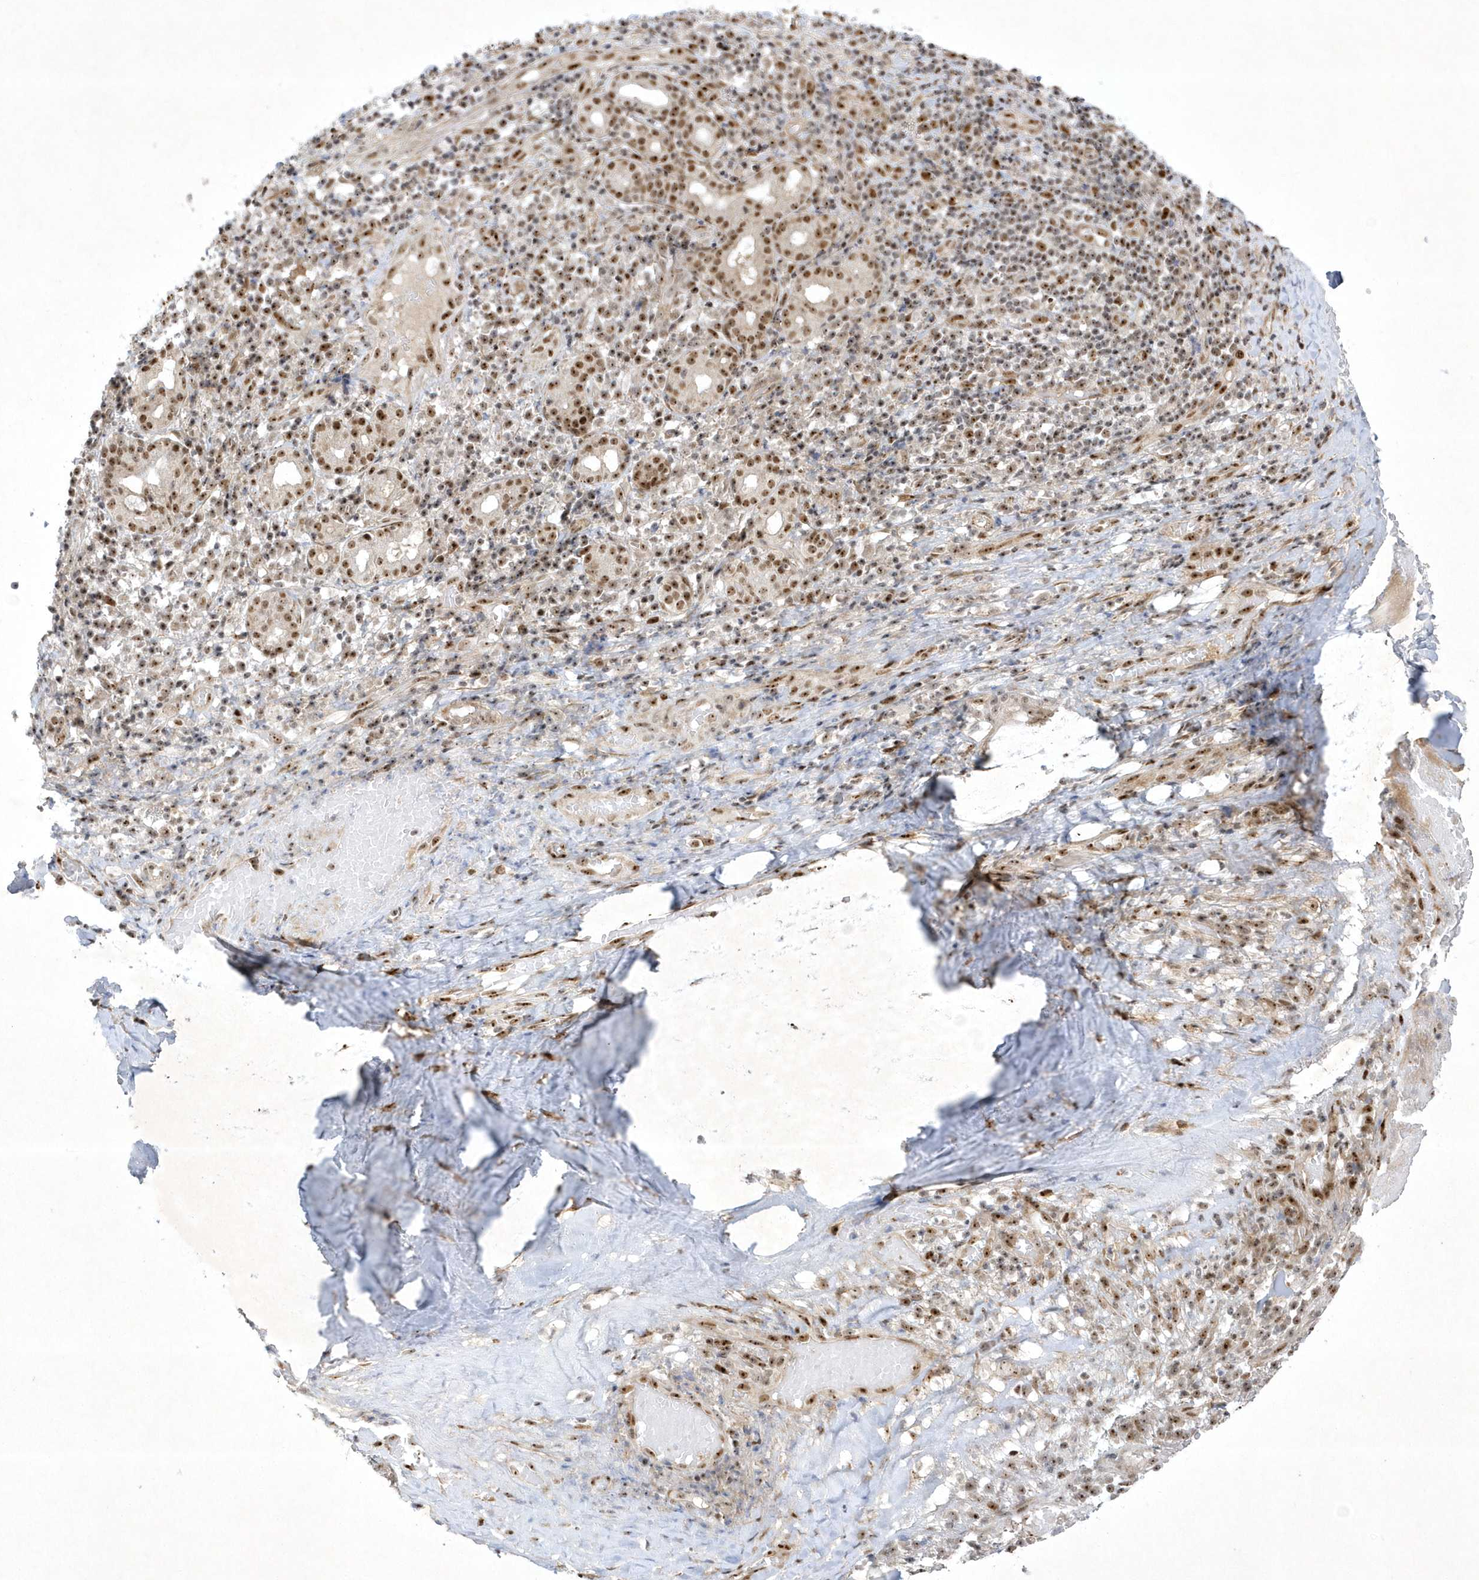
{"staining": {"intensity": "moderate", "quantity": ">75%", "location": "nuclear"}, "tissue": "adipose tissue", "cell_type": "Adipocytes", "image_type": "normal", "snomed": [{"axis": "morphology", "description": "Normal tissue, NOS"}, {"axis": "morphology", "description": "Basal cell carcinoma"}, {"axis": "topography", "description": "Cartilage tissue"}, {"axis": "topography", "description": "Nasopharynx"}, {"axis": "topography", "description": "Oral tissue"}], "caption": "Protein expression analysis of unremarkable adipose tissue reveals moderate nuclear expression in approximately >75% of adipocytes.", "gene": "NPM3", "patient": {"sex": "female", "age": 77}}